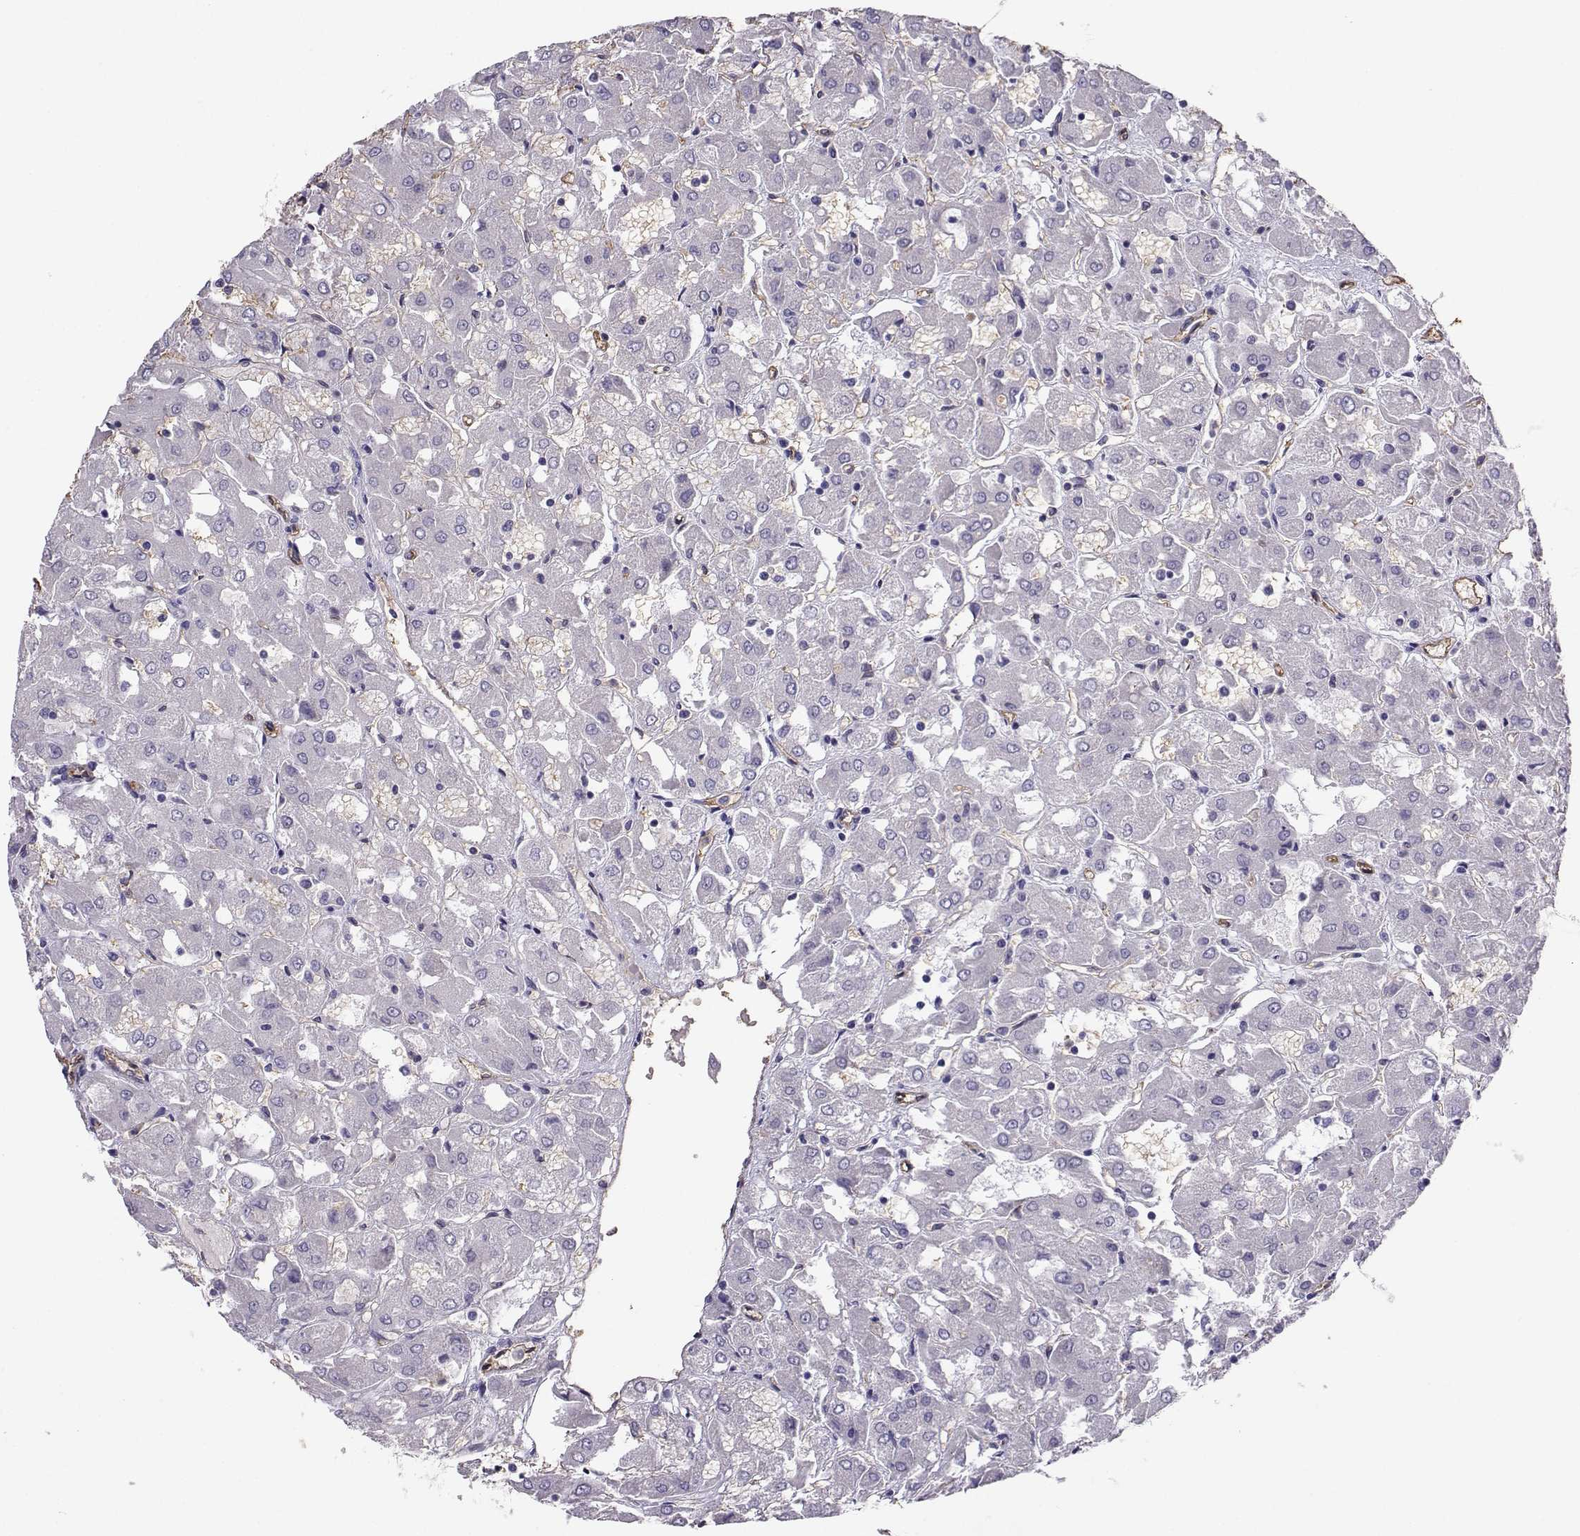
{"staining": {"intensity": "negative", "quantity": "none", "location": "none"}, "tissue": "renal cancer", "cell_type": "Tumor cells", "image_type": "cancer", "snomed": [{"axis": "morphology", "description": "Adenocarcinoma, NOS"}, {"axis": "topography", "description": "Kidney"}], "caption": "Immunohistochemistry (IHC) histopathology image of neoplastic tissue: human adenocarcinoma (renal) stained with DAB (3,3'-diaminobenzidine) exhibits no significant protein positivity in tumor cells.", "gene": "CLUL1", "patient": {"sex": "male", "age": 72}}